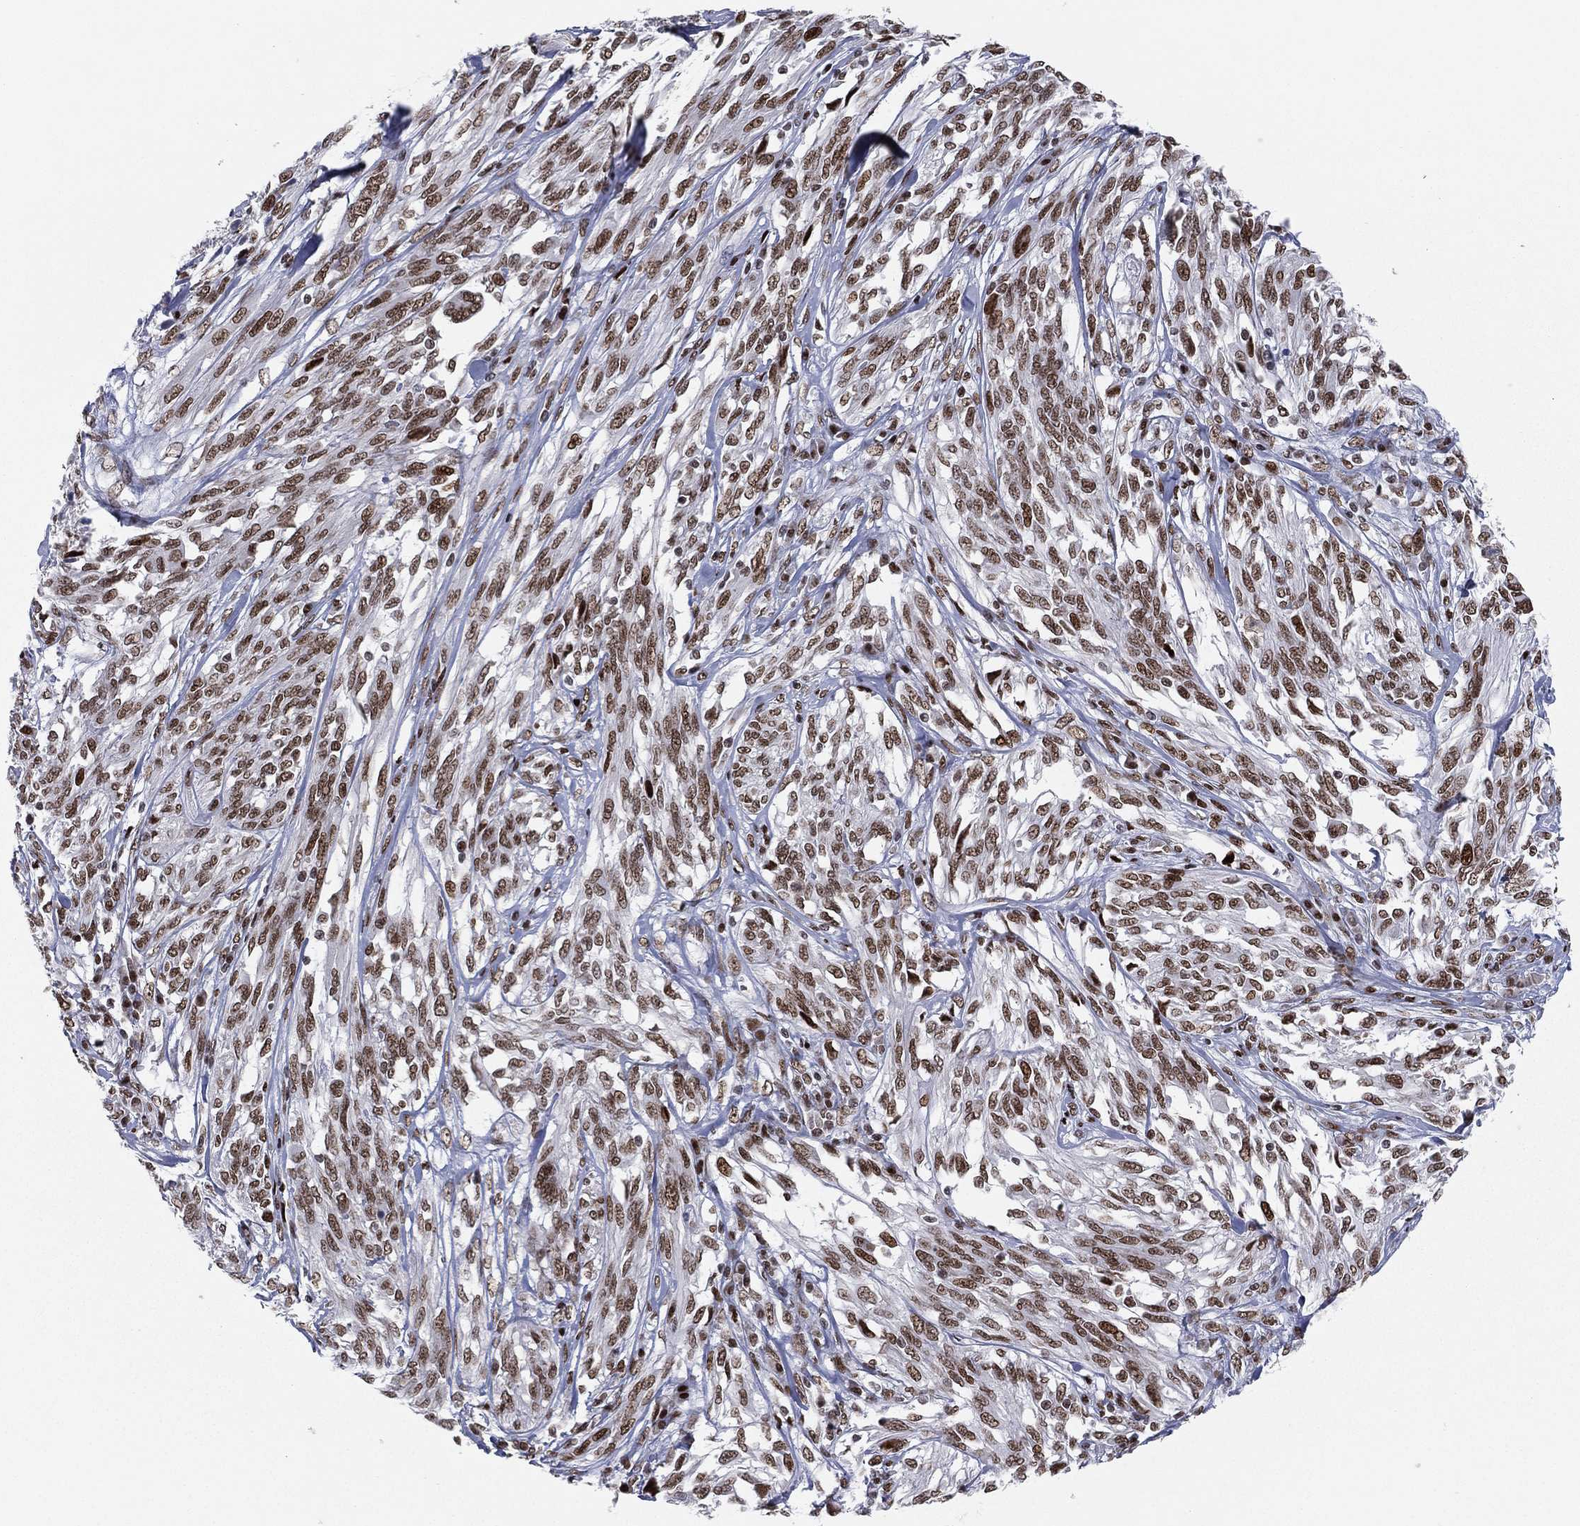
{"staining": {"intensity": "moderate", "quantity": ">75%", "location": "nuclear"}, "tissue": "melanoma", "cell_type": "Tumor cells", "image_type": "cancer", "snomed": [{"axis": "morphology", "description": "Malignant melanoma, NOS"}, {"axis": "topography", "description": "Skin"}], "caption": "DAB immunohistochemical staining of melanoma exhibits moderate nuclear protein expression in about >75% of tumor cells.", "gene": "RTF1", "patient": {"sex": "female", "age": 91}}